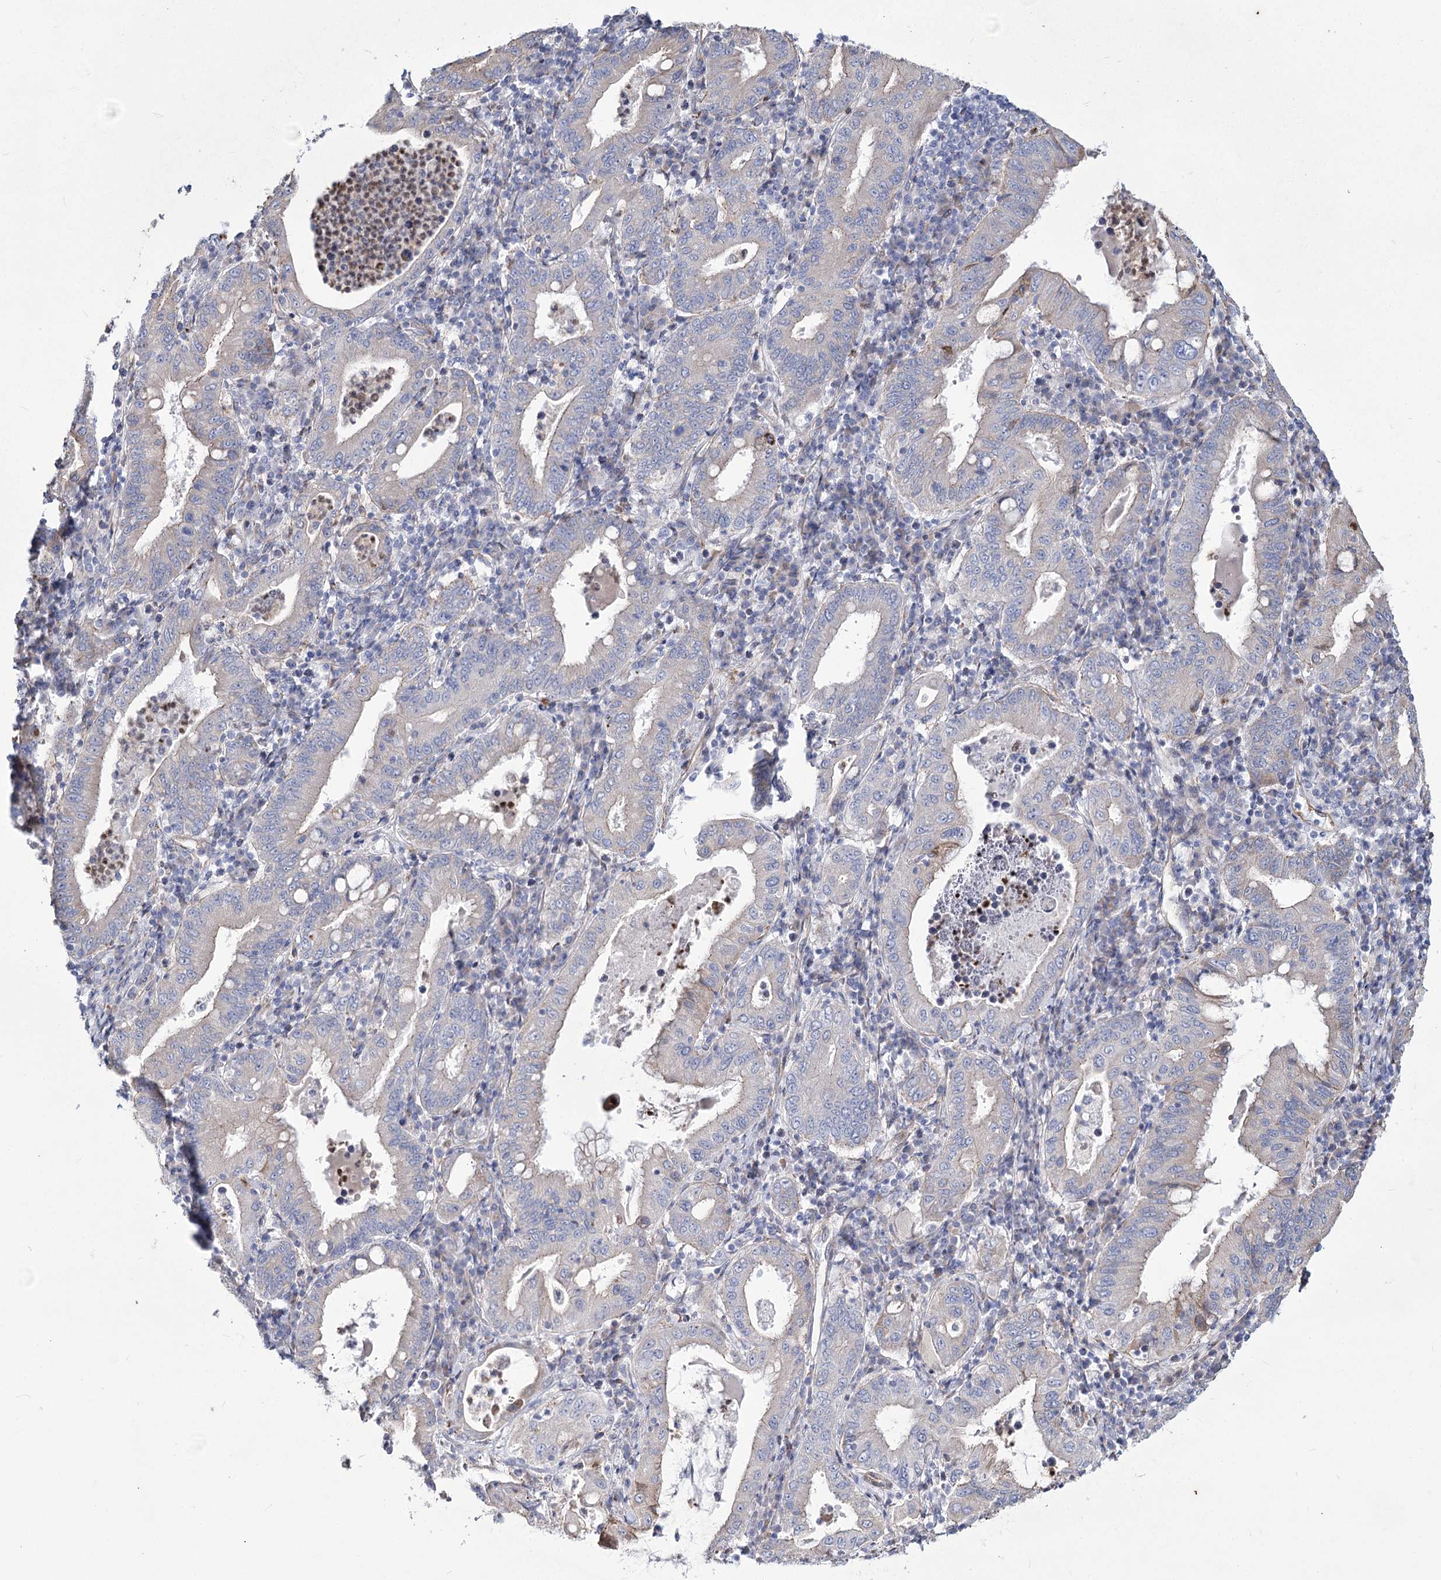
{"staining": {"intensity": "weak", "quantity": "<25%", "location": "cytoplasmic/membranous"}, "tissue": "stomach cancer", "cell_type": "Tumor cells", "image_type": "cancer", "snomed": [{"axis": "morphology", "description": "Normal tissue, NOS"}, {"axis": "morphology", "description": "Adenocarcinoma, NOS"}, {"axis": "topography", "description": "Esophagus"}, {"axis": "topography", "description": "Stomach, upper"}, {"axis": "topography", "description": "Peripheral nerve tissue"}], "caption": "The photomicrograph demonstrates no staining of tumor cells in stomach adenocarcinoma.", "gene": "ME3", "patient": {"sex": "male", "age": 62}}